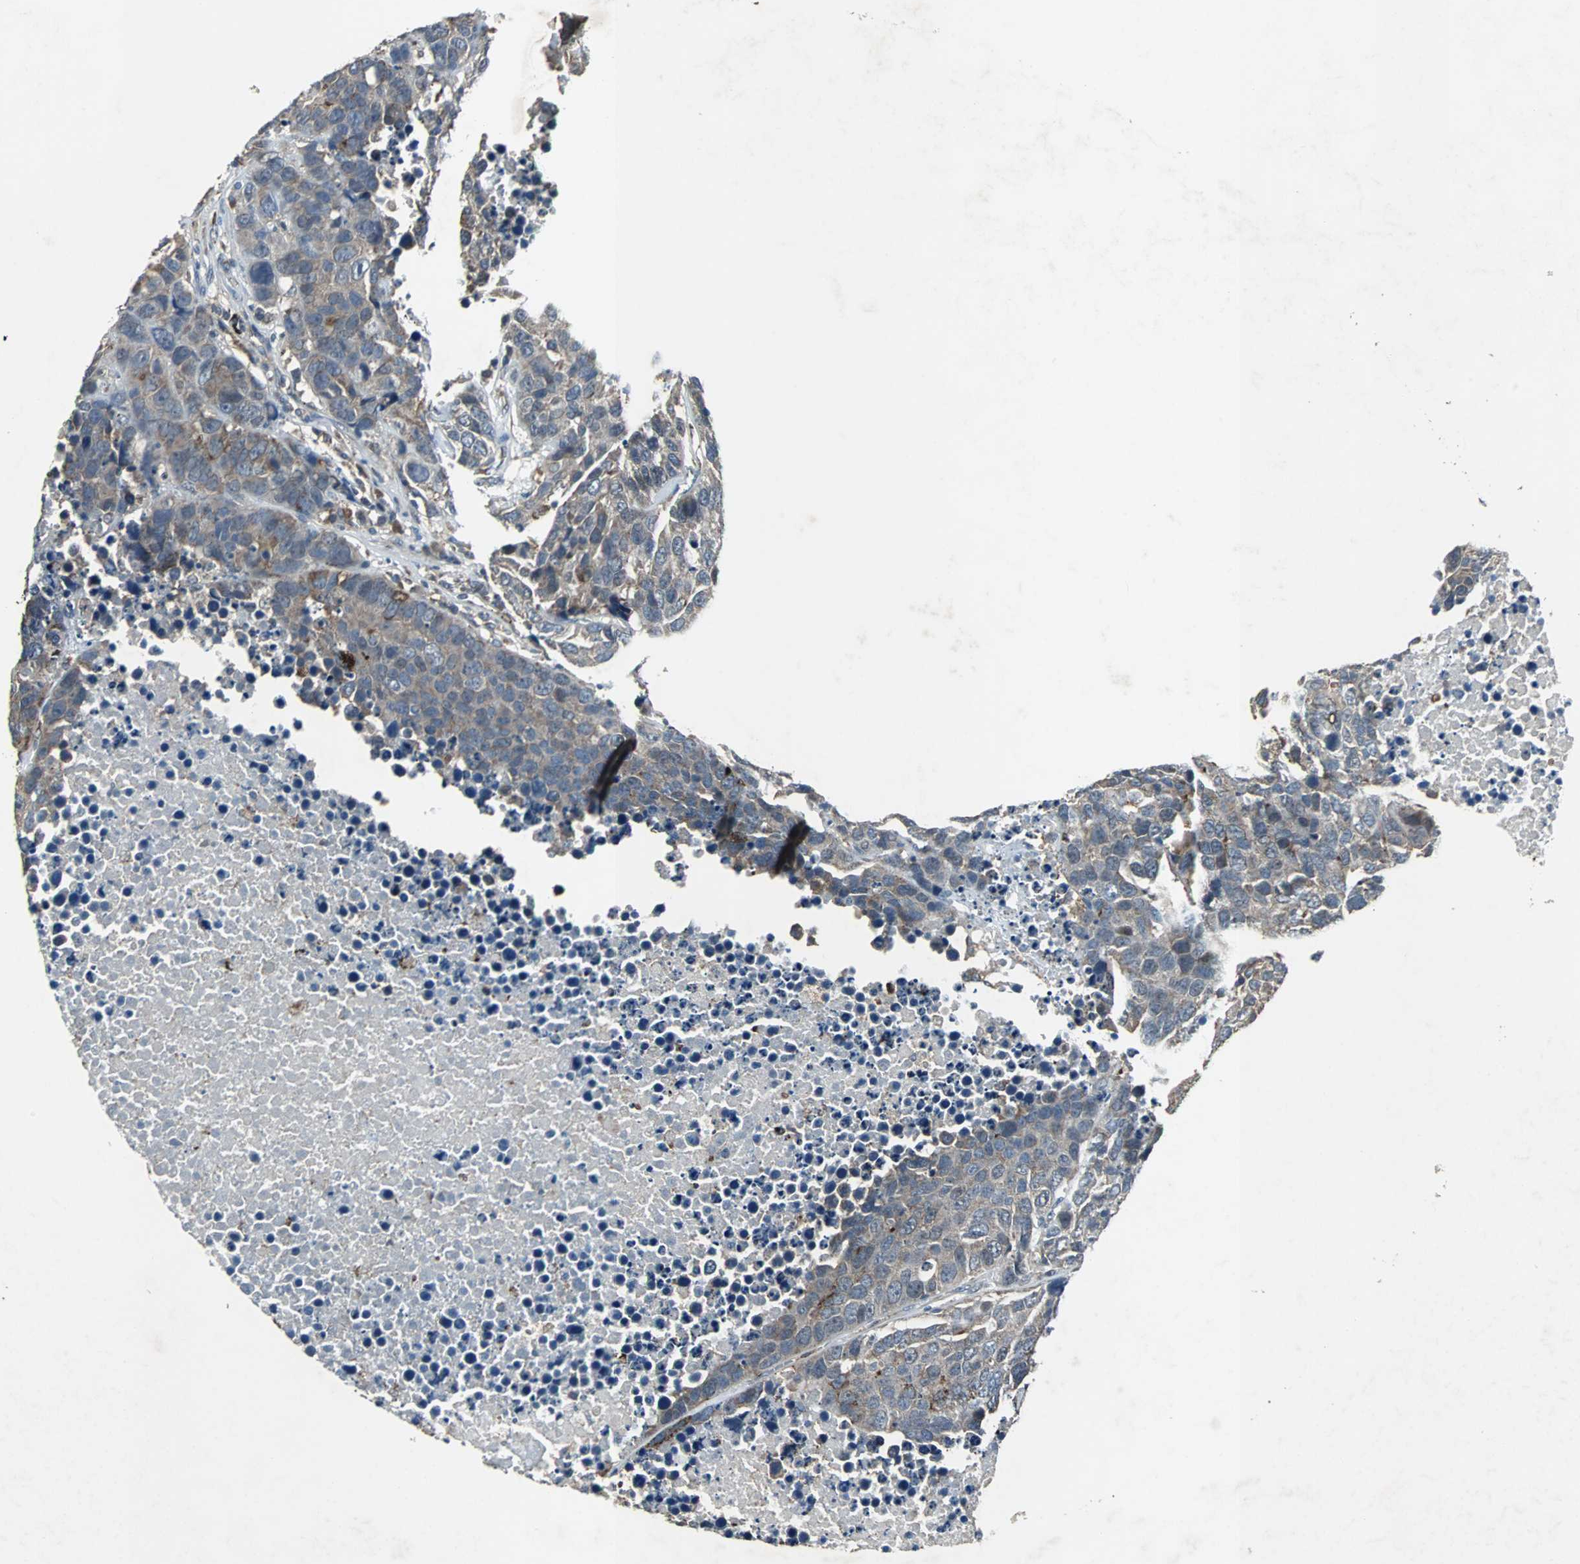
{"staining": {"intensity": "weak", "quantity": "<25%", "location": "cytoplasmic/membranous"}, "tissue": "carcinoid", "cell_type": "Tumor cells", "image_type": "cancer", "snomed": [{"axis": "morphology", "description": "Carcinoid, malignant, NOS"}, {"axis": "topography", "description": "Lung"}], "caption": "An IHC histopathology image of carcinoid is shown. There is no staining in tumor cells of carcinoid. (DAB immunohistochemistry visualized using brightfield microscopy, high magnification).", "gene": "SOS1", "patient": {"sex": "male", "age": 60}}